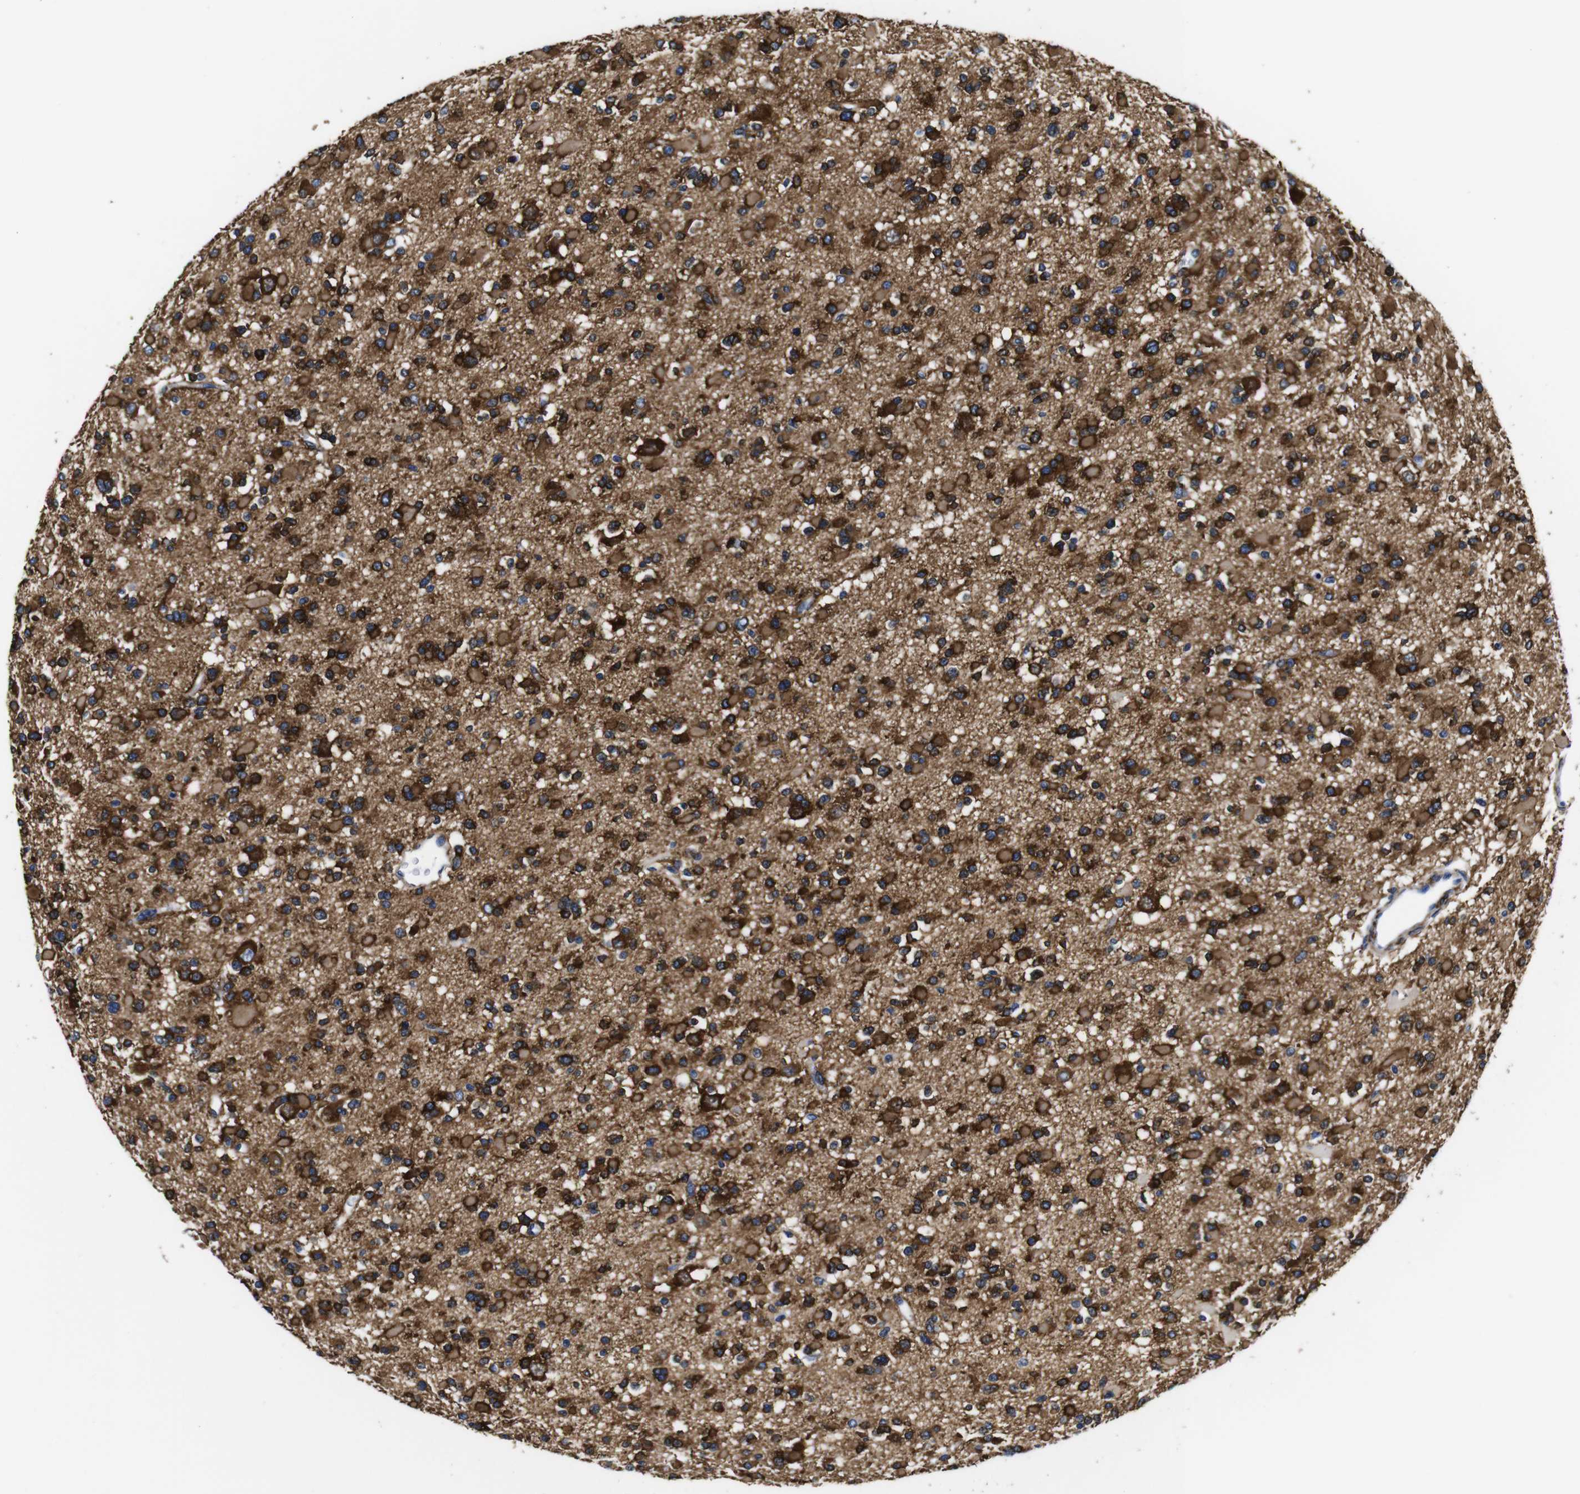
{"staining": {"intensity": "strong", "quantity": ">75%", "location": "cytoplasmic/membranous"}, "tissue": "glioma", "cell_type": "Tumor cells", "image_type": "cancer", "snomed": [{"axis": "morphology", "description": "Glioma, malignant, Low grade"}, {"axis": "topography", "description": "Brain"}], "caption": "A brown stain labels strong cytoplasmic/membranous expression of a protein in glioma tumor cells. The staining was performed using DAB, with brown indicating positive protein expression. Nuclei are stained blue with hematoxylin.", "gene": "LRIG1", "patient": {"sex": "female", "age": 22}}